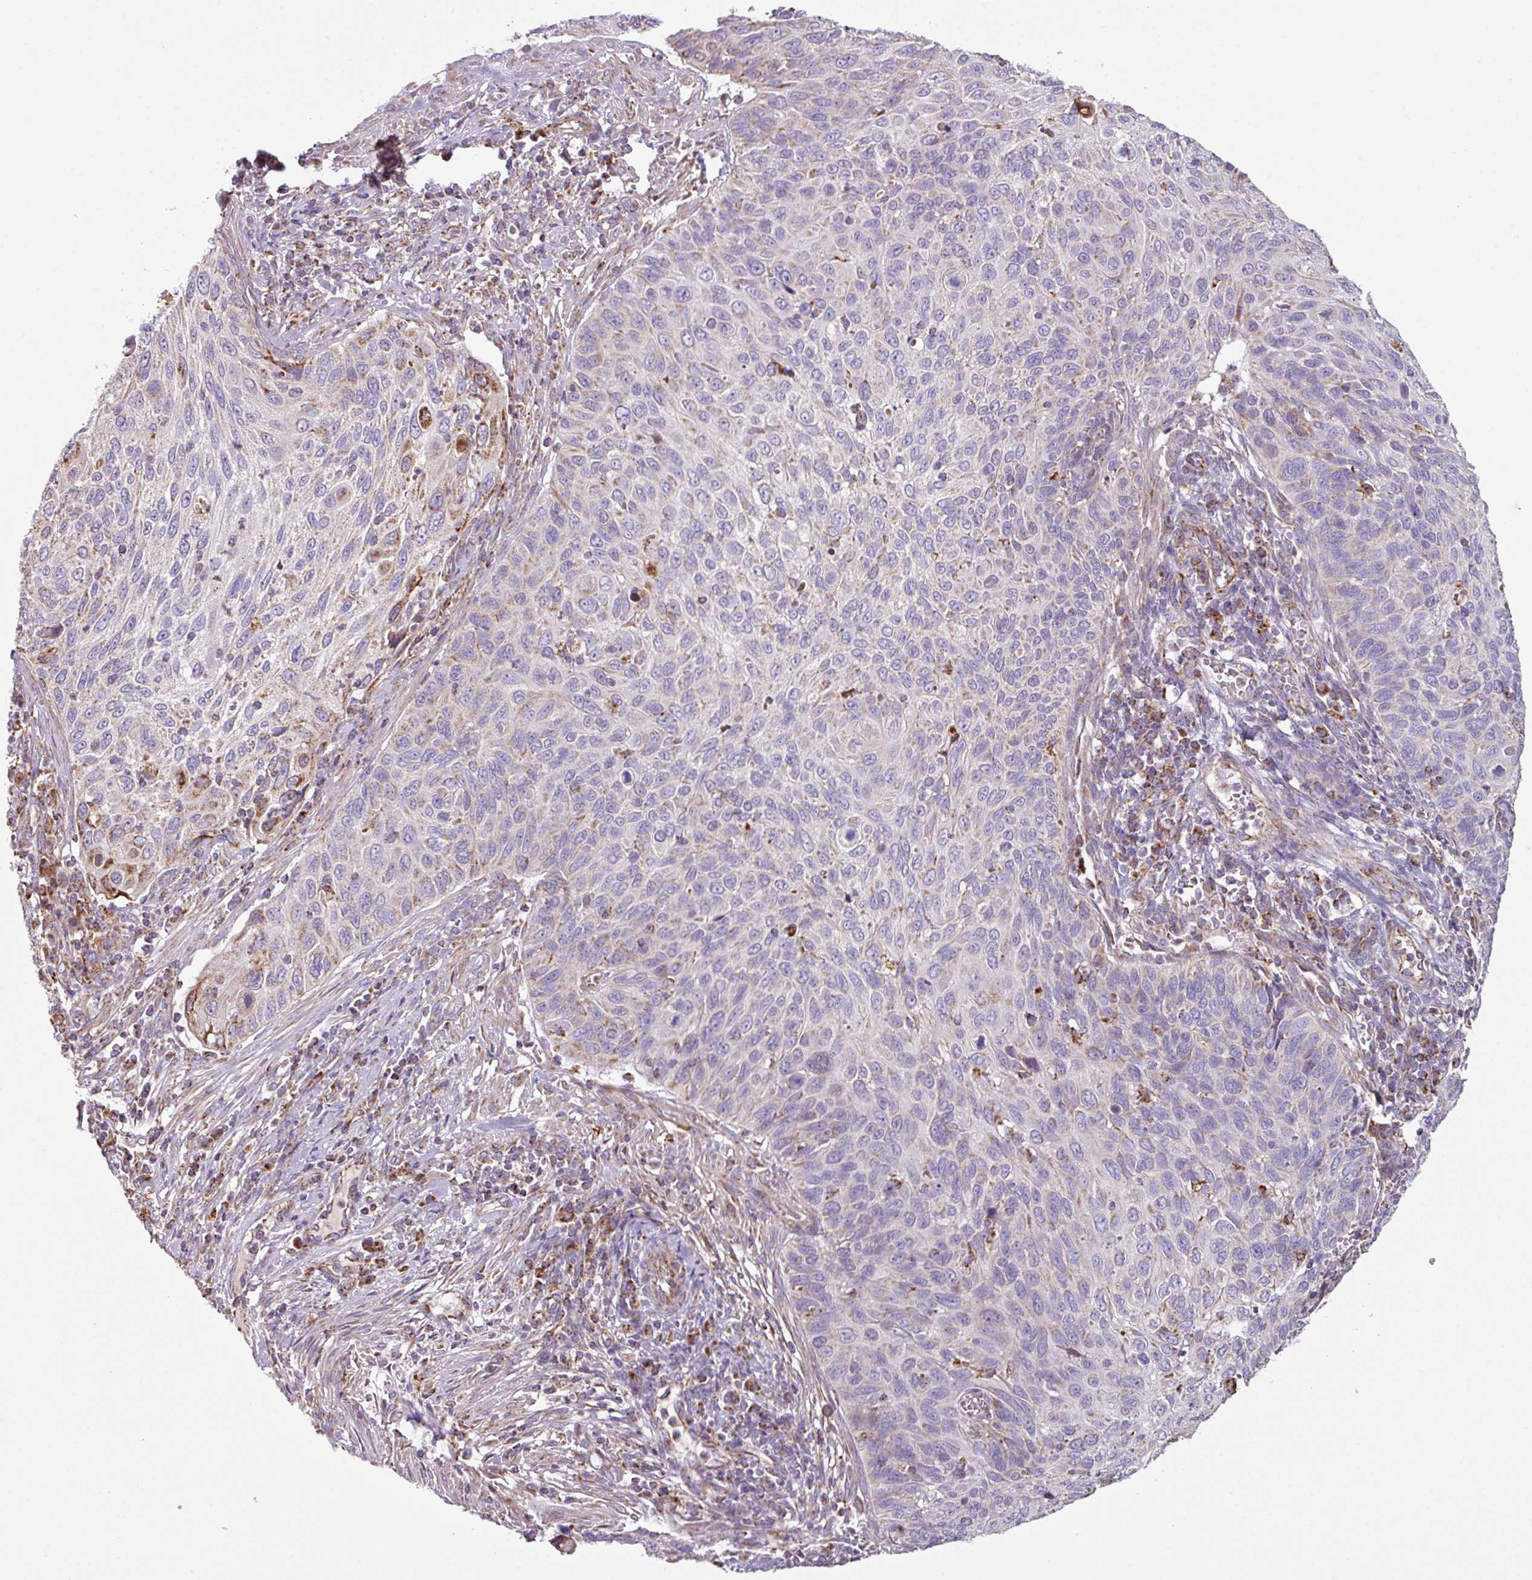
{"staining": {"intensity": "weak", "quantity": "<25%", "location": "cytoplasmic/membranous"}, "tissue": "cervical cancer", "cell_type": "Tumor cells", "image_type": "cancer", "snomed": [{"axis": "morphology", "description": "Squamous cell carcinoma, NOS"}, {"axis": "topography", "description": "Cervix"}], "caption": "IHC histopathology image of human cervical cancer stained for a protein (brown), which demonstrates no positivity in tumor cells.", "gene": "SQOR", "patient": {"sex": "female", "age": 70}}